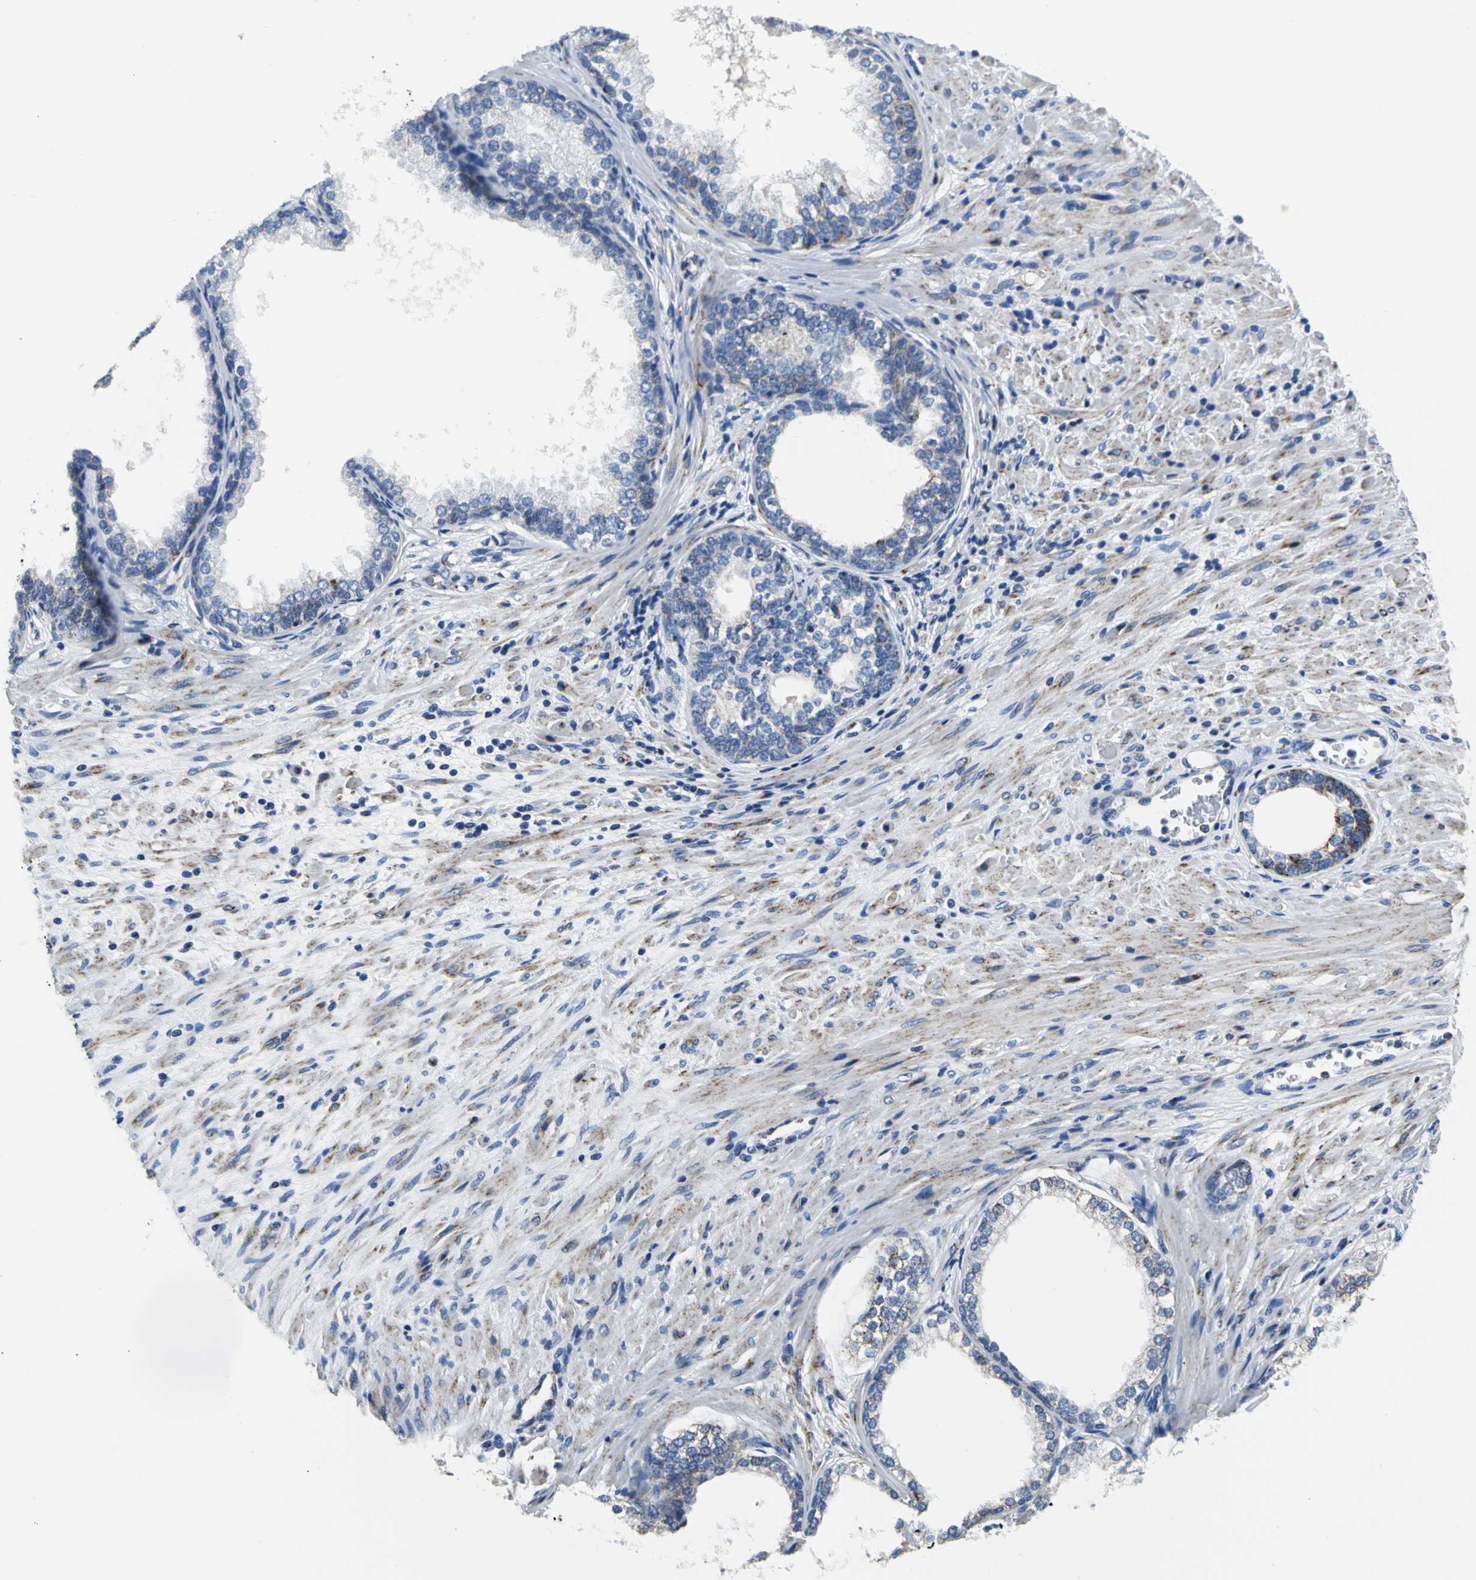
{"staining": {"intensity": "weak", "quantity": ">75%", "location": "cytoplasmic/membranous"}, "tissue": "prostate", "cell_type": "Glandular cells", "image_type": "normal", "snomed": [{"axis": "morphology", "description": "Normal tissue, NOS"}, {"axis": "topography", "description": "Prostate"}], "caption": "Immunohistochemistry (IHC) staining of unremarkable prostate, which exhibits low levels of weak cytoplasmic/membranous positivity in approximately >75% of glandular cells indicating weak cytoplasmic/membranous protein expression. The staining was performed using DAB (3,3'-diaminobenzidine) (brown) for protein detection and nuclei were counterstained in hematoxylin (blue).", "gene": "IFI6", "patient": {"sex": "male", "age": 76}}